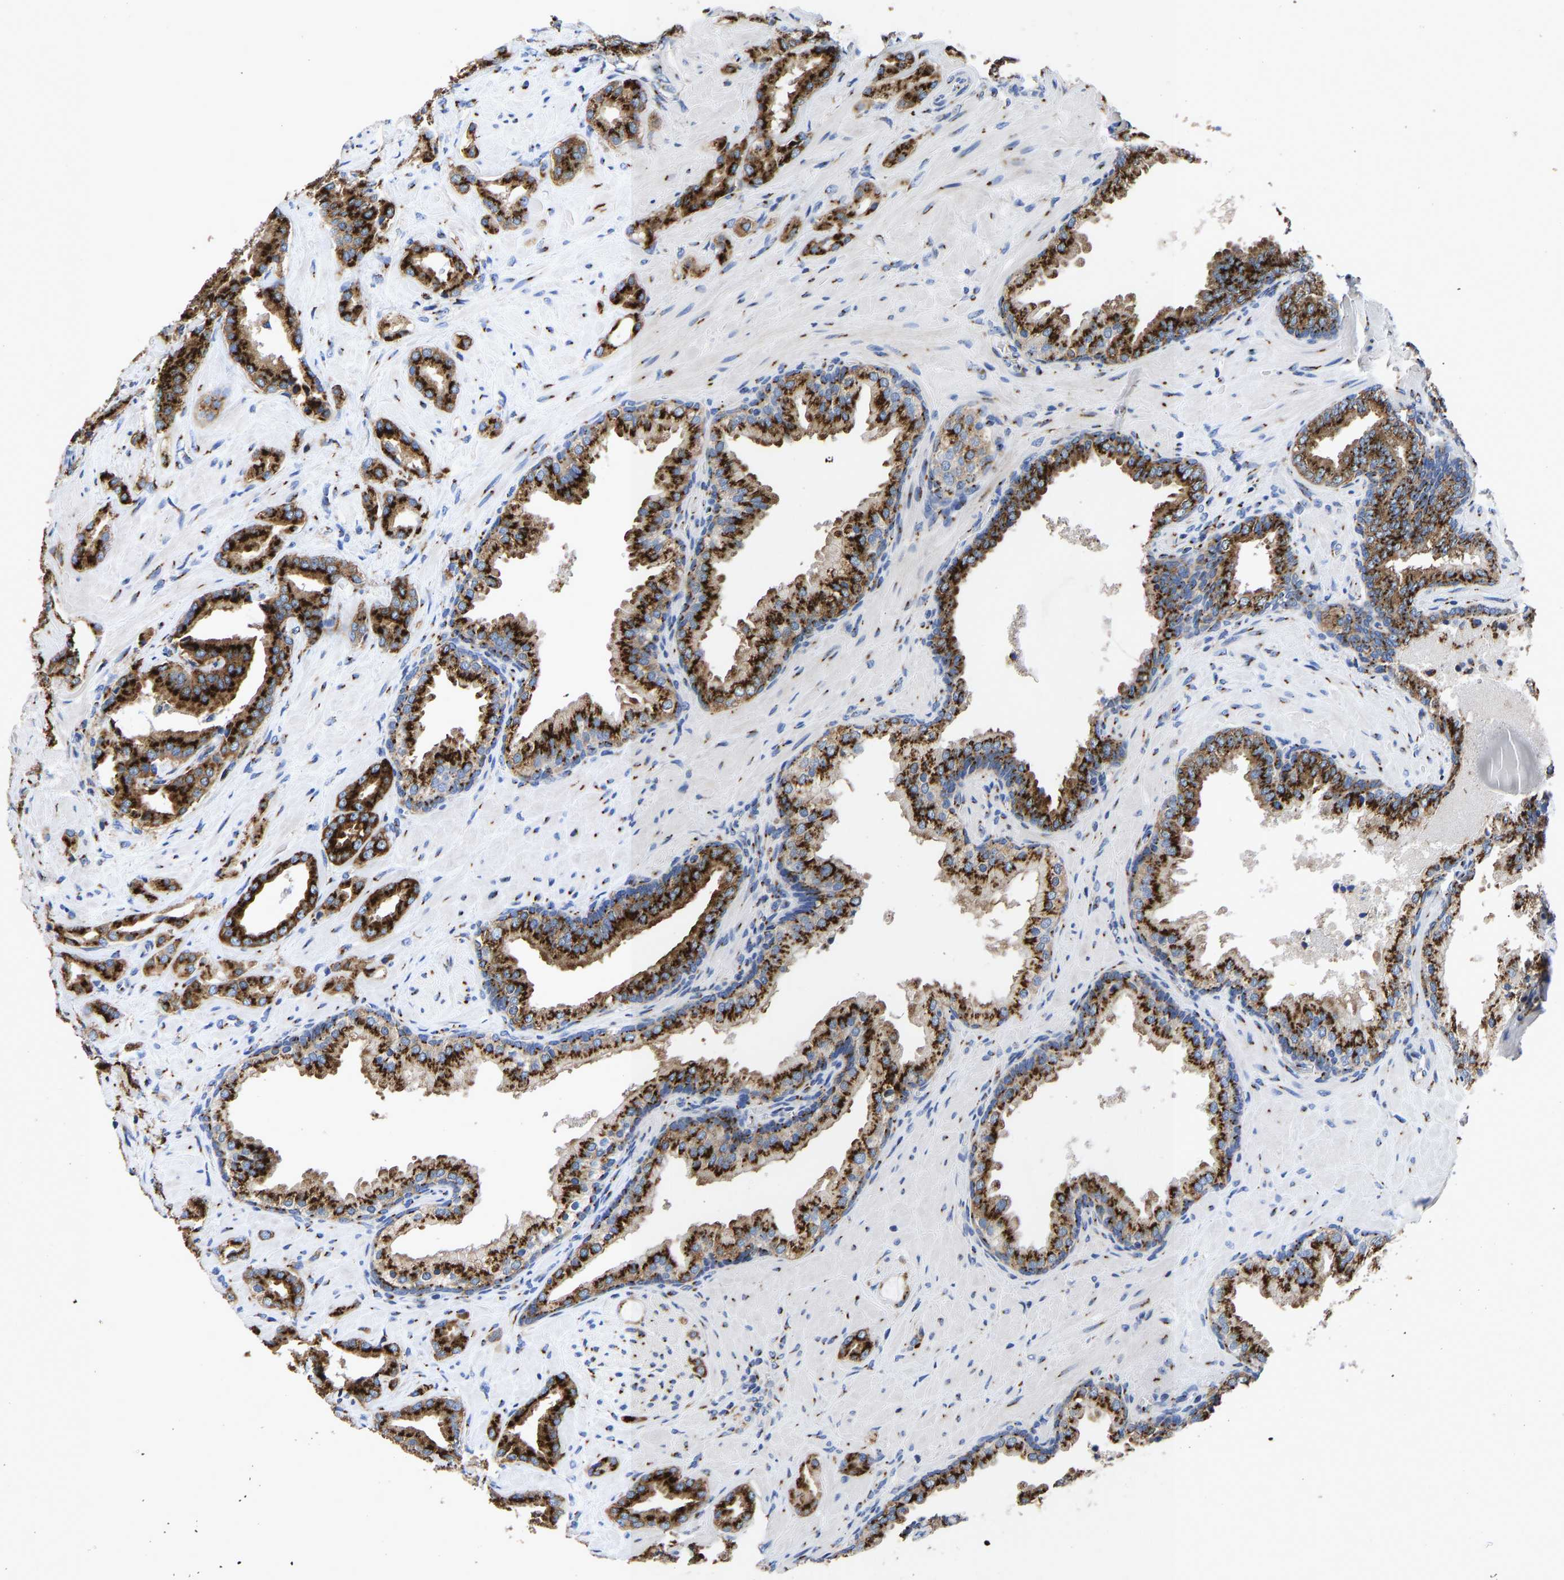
{"staining": {"intensity": "strong", "quantity": ">75%", "location": "cytoplasmic/membranous"}, "tissue": "prostate cancer", "cell_type": "Tumor cells", "image_type": "cancer", "snomed": [{"axis": "morphology", "description": "Adenocarcinoma, High grade"}, {"axis": "topography", "description": "Prostate"}], "caption": "Immunohistochemical staining of high-grade adenocarcinoma (prostate) exhibits strong cytoplasmic/membranous protein expression in about >75% of tumor cells.", "gene": "TMEM87A", "patient": {"sex": "male", "age": 64}}